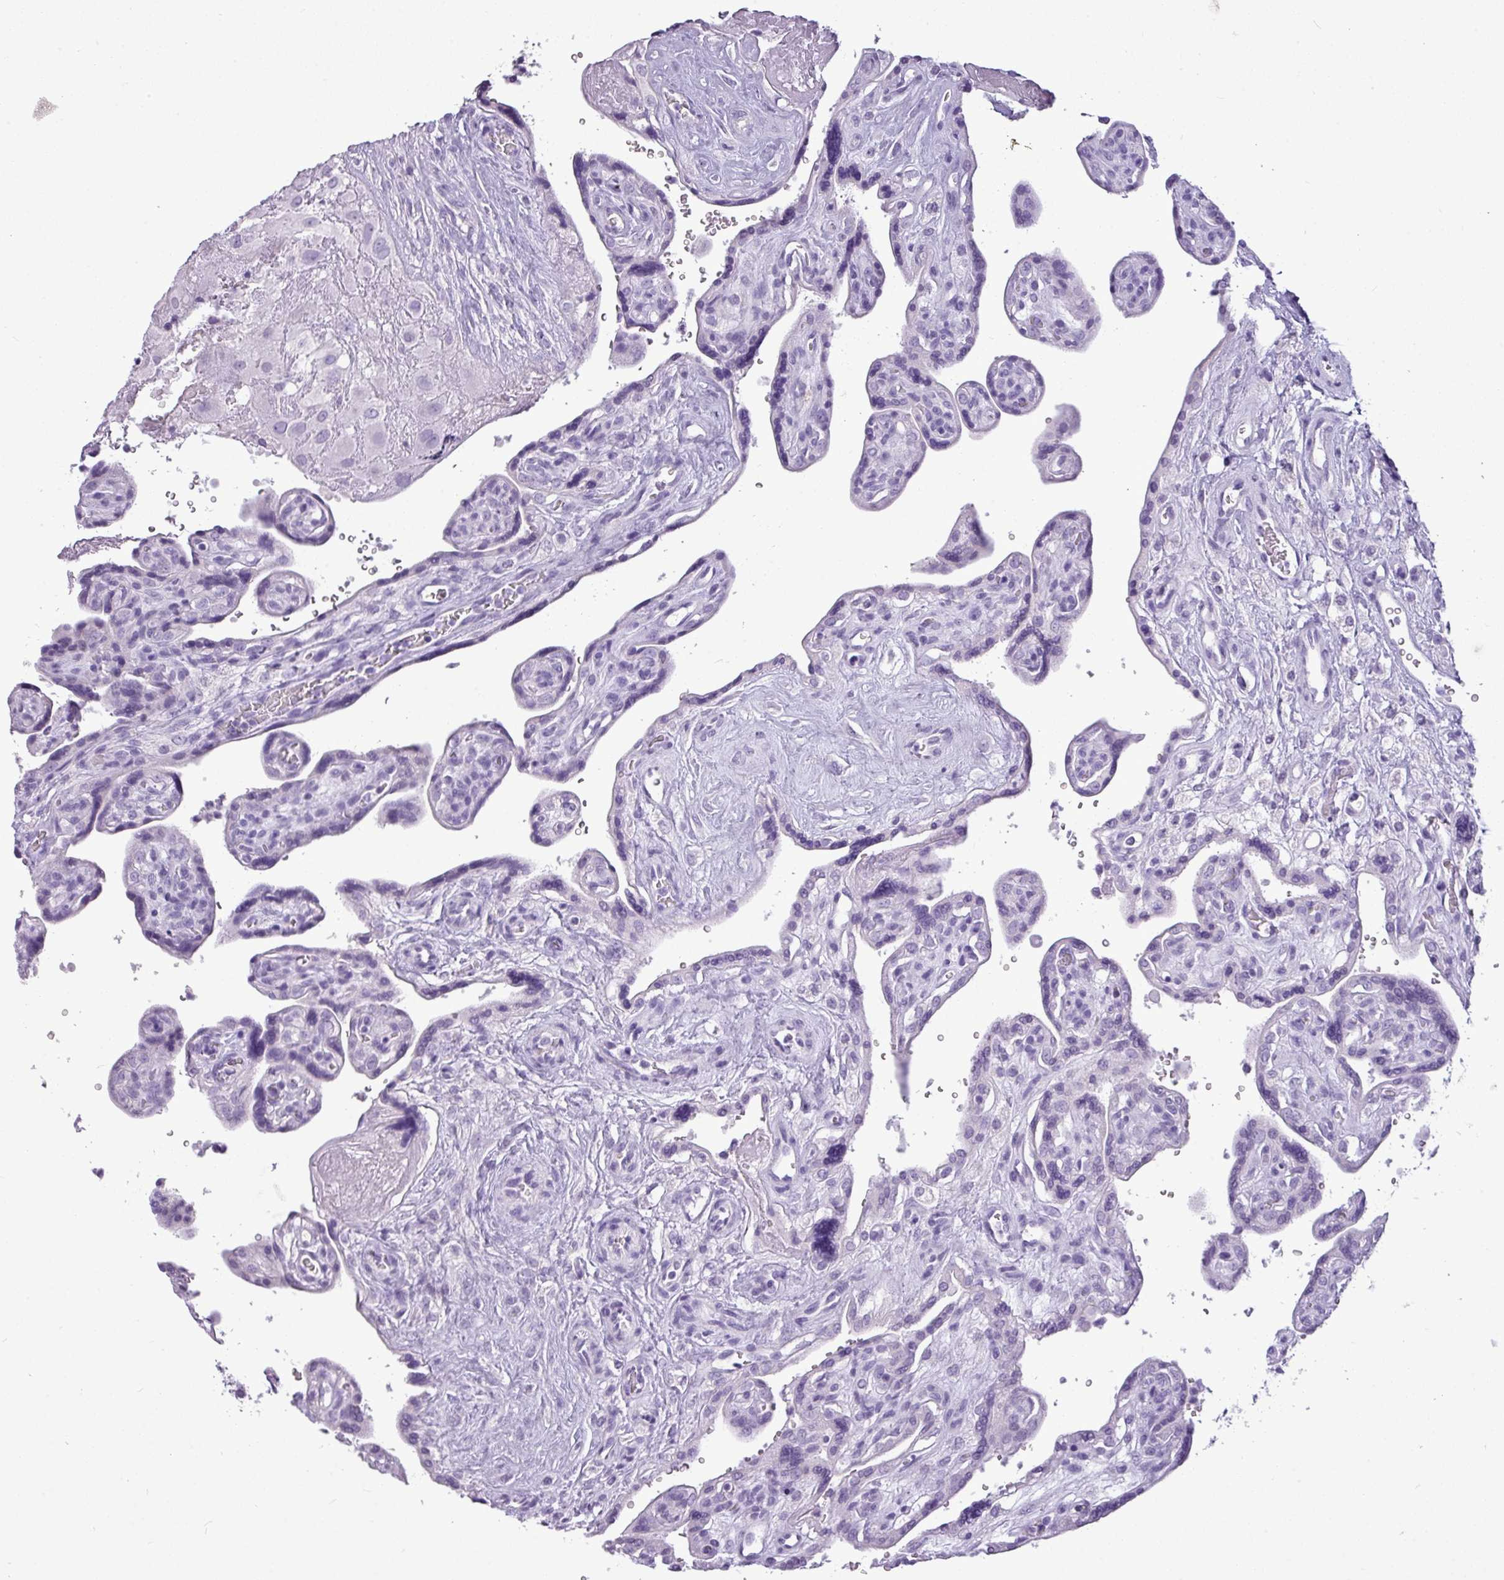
{"staining": {"intensity": "negative", "quantity": "none", "location": "none"}, "tissue": "placenta", "cell_type": "Decidual cells", "image_type": "normal", "snomed": [{"axis": "morphology", "description": "Normal tissue, NOS"}, {"axis": "topography", "description": "Placenta"}], "caption": "Immunohistochemical staining of unremarkable human placenta displays no significant positivity in decidual cells. (DAB (3,3'-diaminobenzidine) IHC with hematoxylin counter stain).", "gene": "TMEM91", "patient": {"sex": "female", "age": 39}}